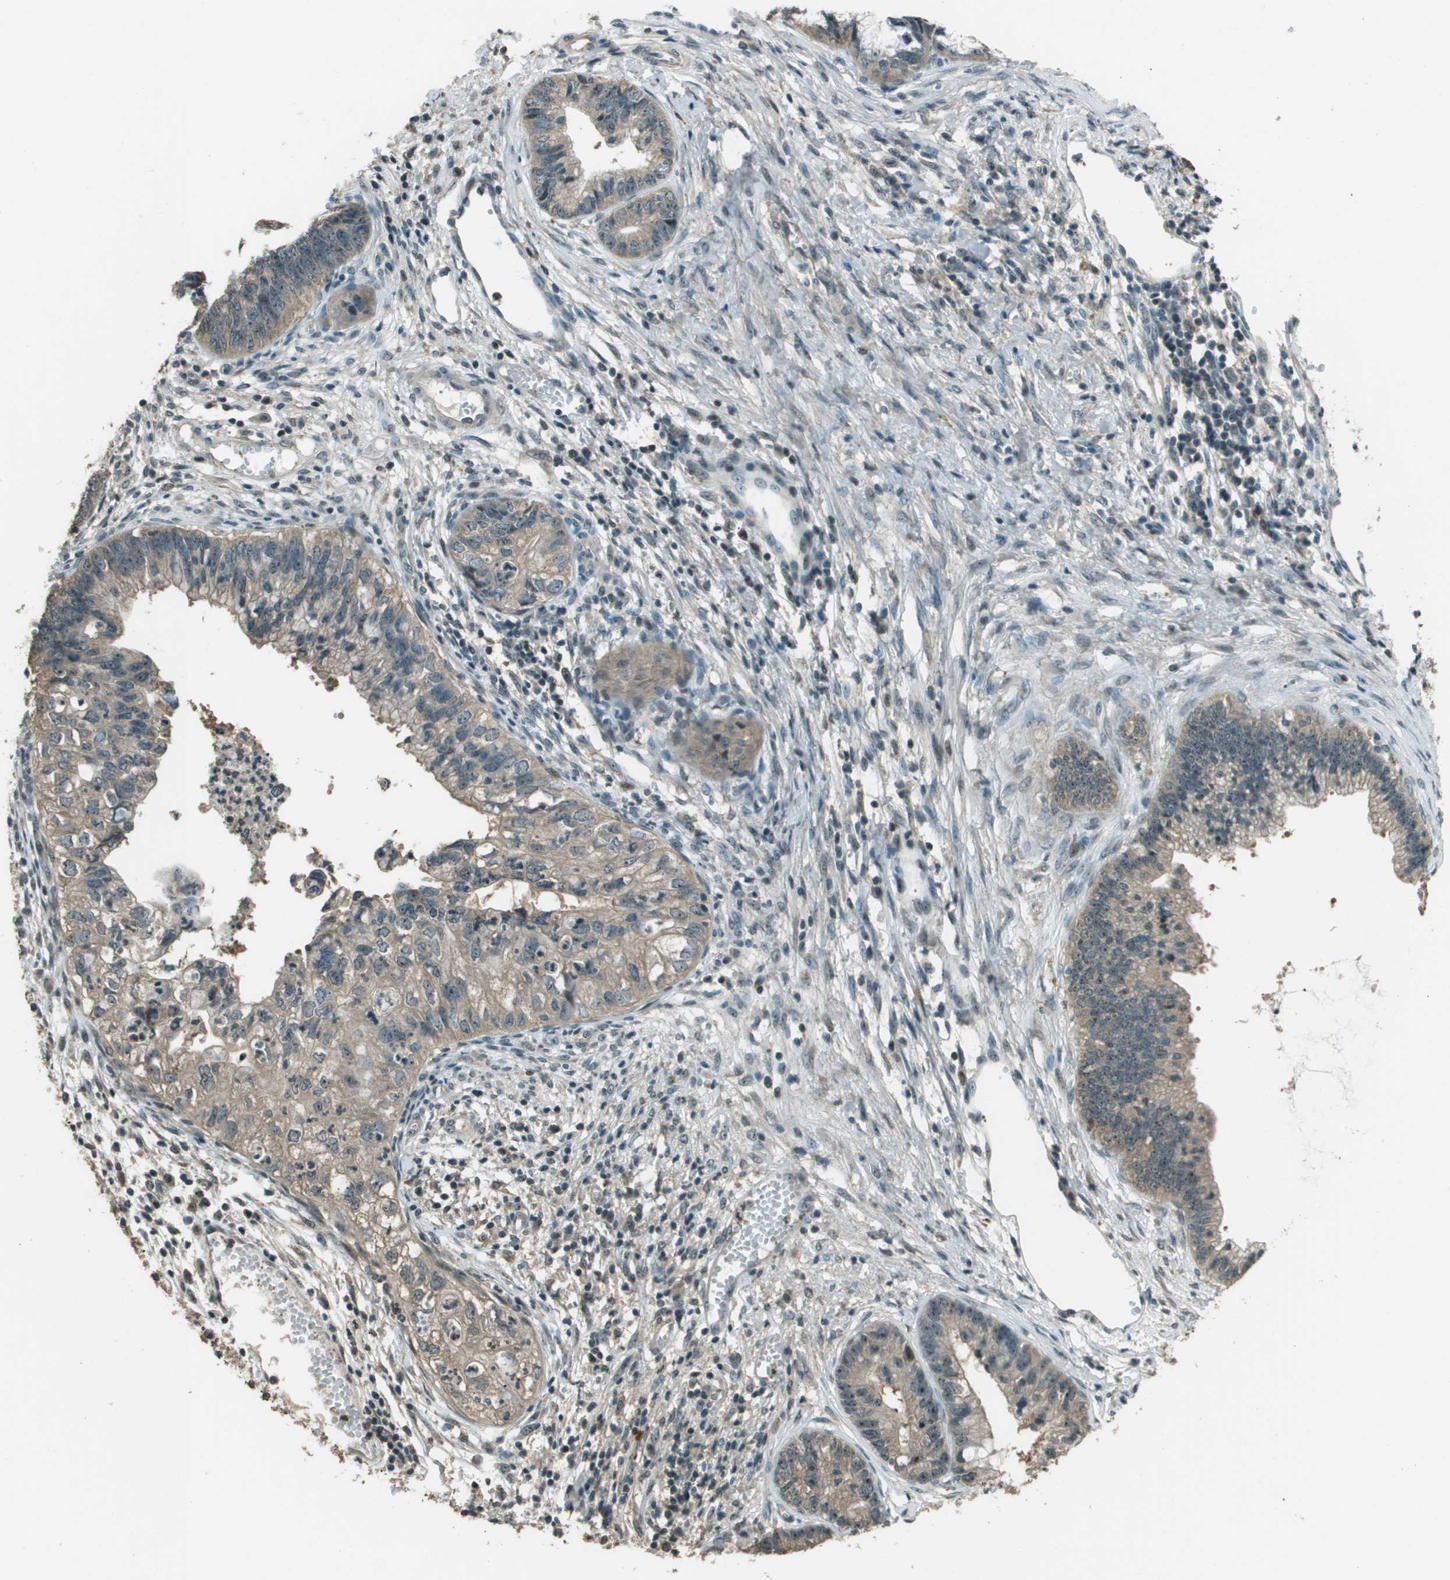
{"staining": {"intensity": "weak", "quantity": ">75%", "location": "cytoplasmic/membranous"}, "tissue": "cervical cancer", "cell_type": "Tumor cells", "image_type": "cancer", "snomed": [{"axis": "morphology", "description": "Adenocarcinoma, NOS"}, {"axis": "topography", "description": "Cervix"}], "caption": "Adenocarcinoma (cervical) was stained to show a protein in brown. There is low levels of weak cytoplasmic/membranous positivity in approximately >75% of tumor cells.", "gene": "SDC3", "patient": {"sex": "female", "age": 44}}